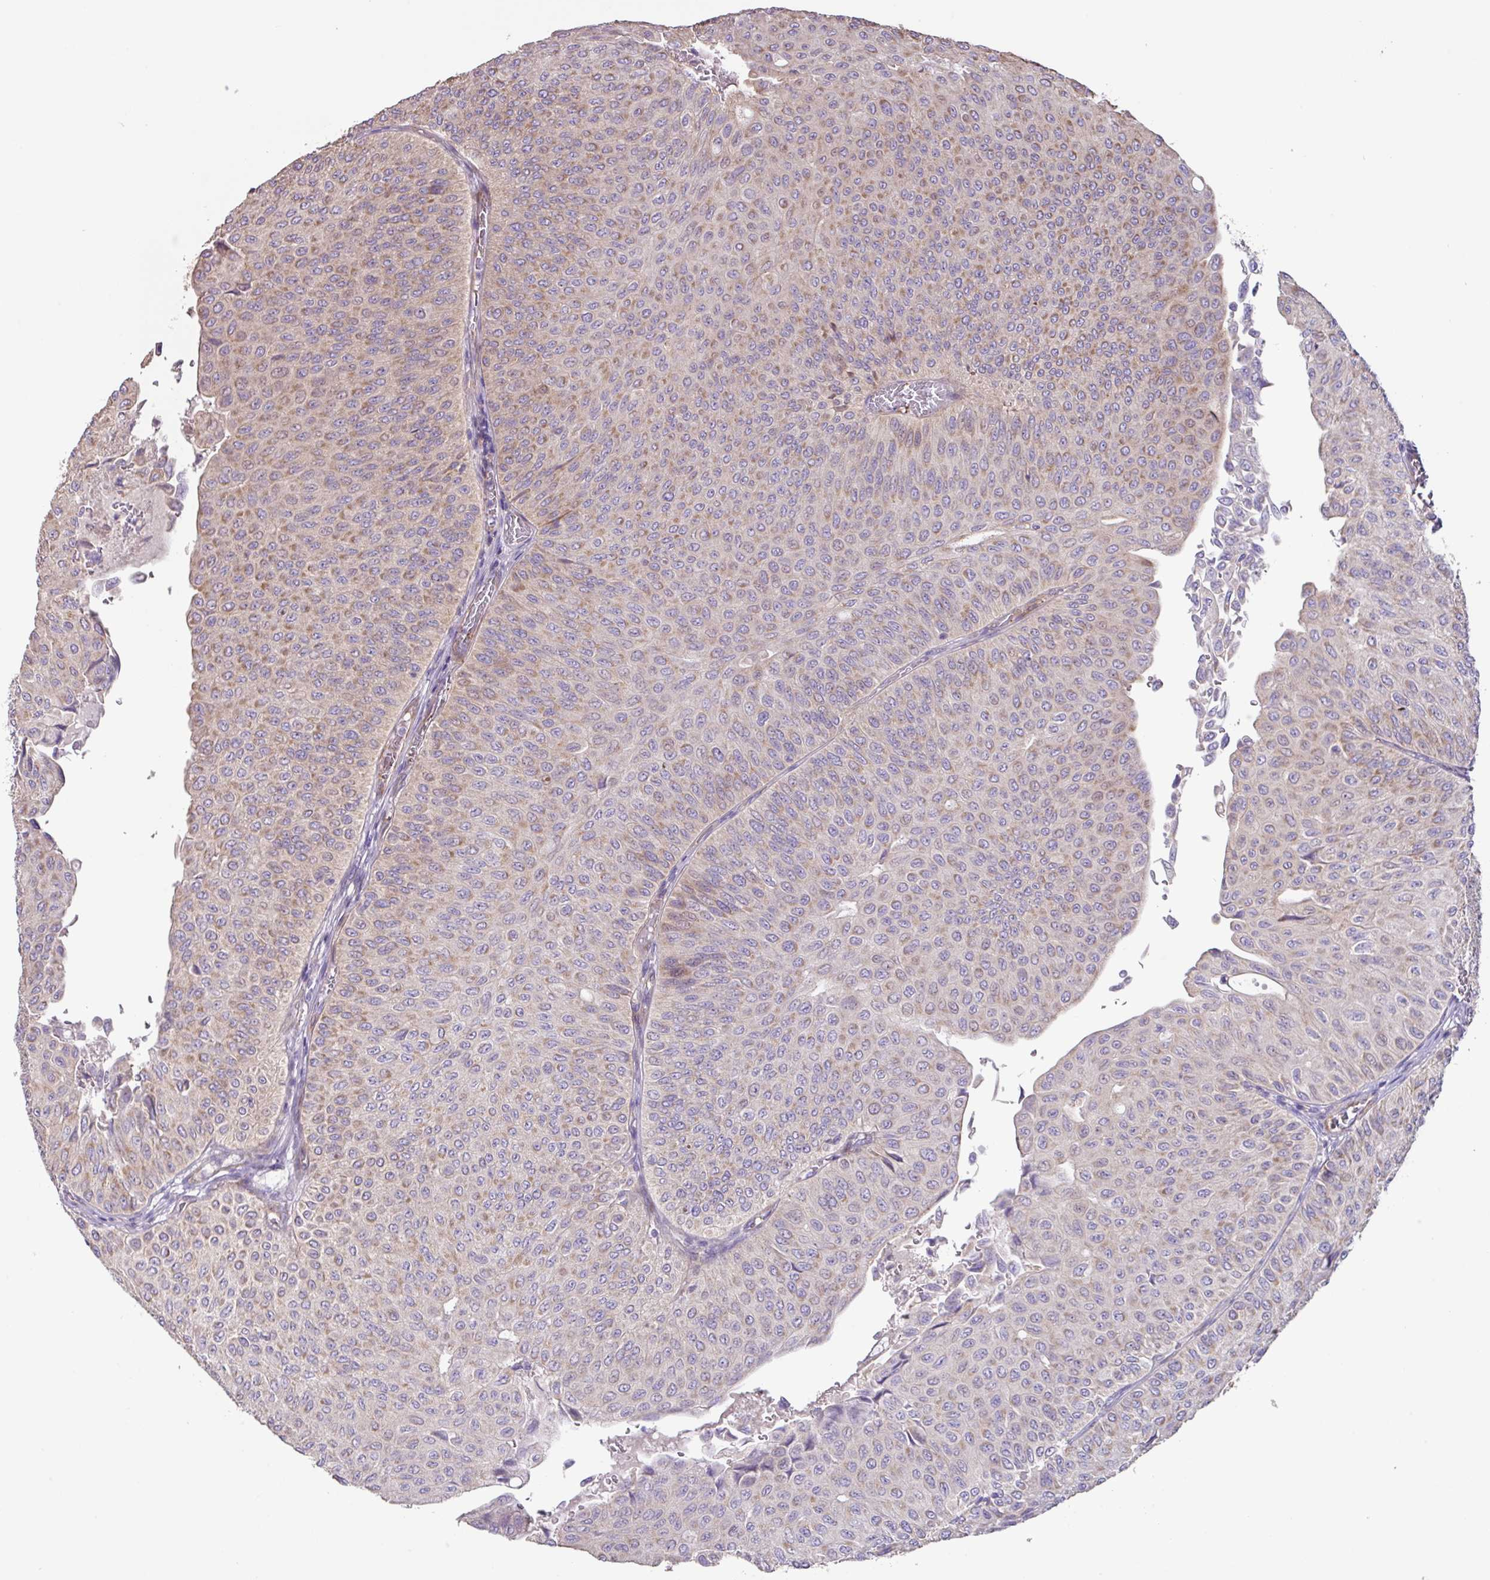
{"staining": {"intensity": "weak", "quantity": "25%-75%", "location": "cytoplasmic/membranous"}, "tissue": "urothelial cancer", "cell_type": "Tumor cells", "image_type": "cancer", "snomed": [{"axis": "morphology", "description": "Urothelial carcinoma, NOS"}, {"axis": "topography", "description": "Urinary bladder"}], "caption": "Immunohistochemical staining of human urothelial cancer displays low levels of weak cytoplasmic/membranous protein positivity in approximately 25%-75% of tumor cells.", "gene": "MRRF", "patient": {"sex": "male", "age": 59}}